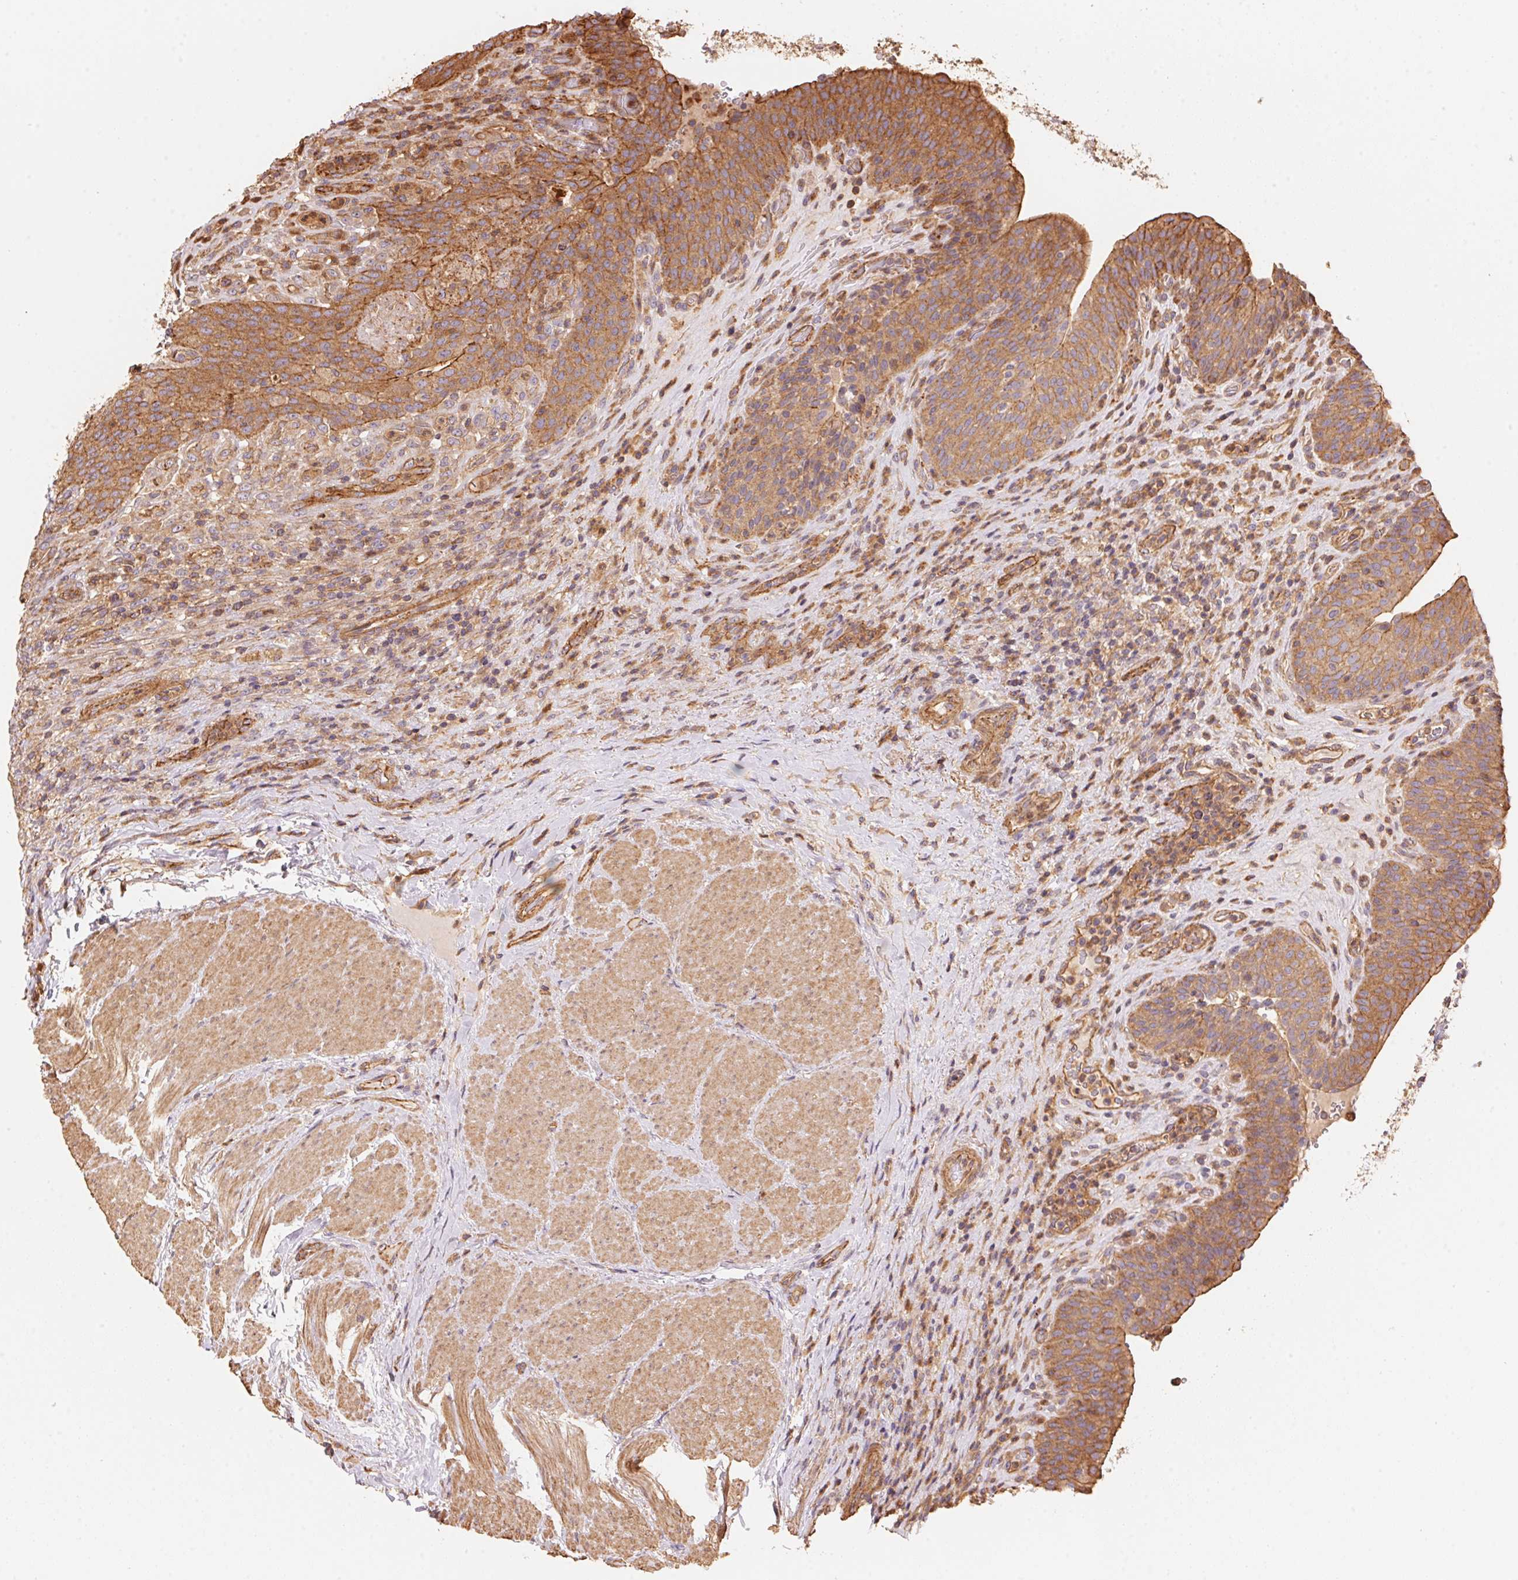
{"staining": {"intensity": "moderate", "quantity": ">75%", "location": "cytoplasmic/membranous"}, "tissue": "urinary bladder", "cell_type": "Urothelial cells", "image_type": "normal", "snomed": [{"axis": "morphology", "description": "Normal tissue, NOS"}, {"axis": "topography", "description": "Urinary bladder"}, {"axis": "topography", "description": "Peripheral nerve tissue"}], "caption": "The micrograph reveals a brown stain indicating the presence of a protein in the cytoplasmic/membranous of urothelial cells in urinary bladder.", "gene": "FRAS1", "patient": {"sex": "male", "age": 66}}